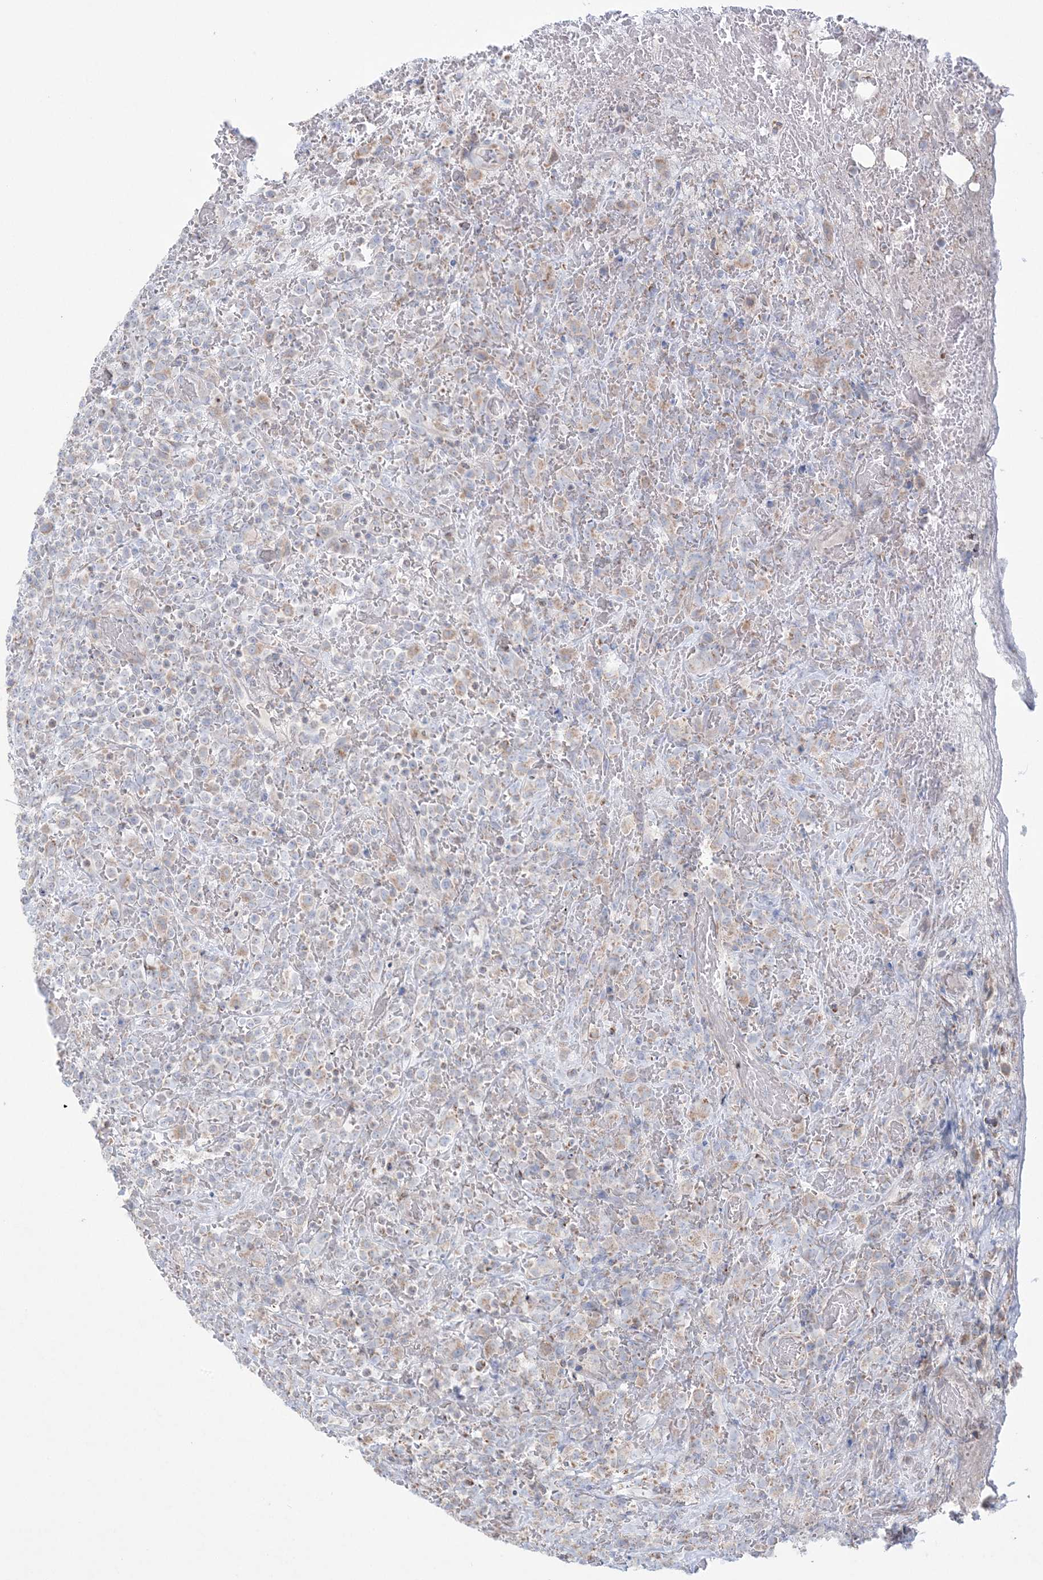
{"staining": {"intensity": "weak", "quantity": "25%-75%", "location": "cytoplasmic/membranous"}, "tissue": "lymphoma", "cell_type": "Tumor cells", "image_type": "cancer", "snomed": [{"axis": "morphology", "description": "Malignant lymphoma, non-Hodgkin's type, High grade"}, {"axis": "topography", "description": "Colon"}], "caption": "This is an image of IHC staining of malignant lymphoma, non-Hodgkin's type (high-grade), which shows weak positivity in the cytoplasmic/membranous of tumor cells.", "gene": "KCTD6", "patient": {"sex": "female", "age": 53}}